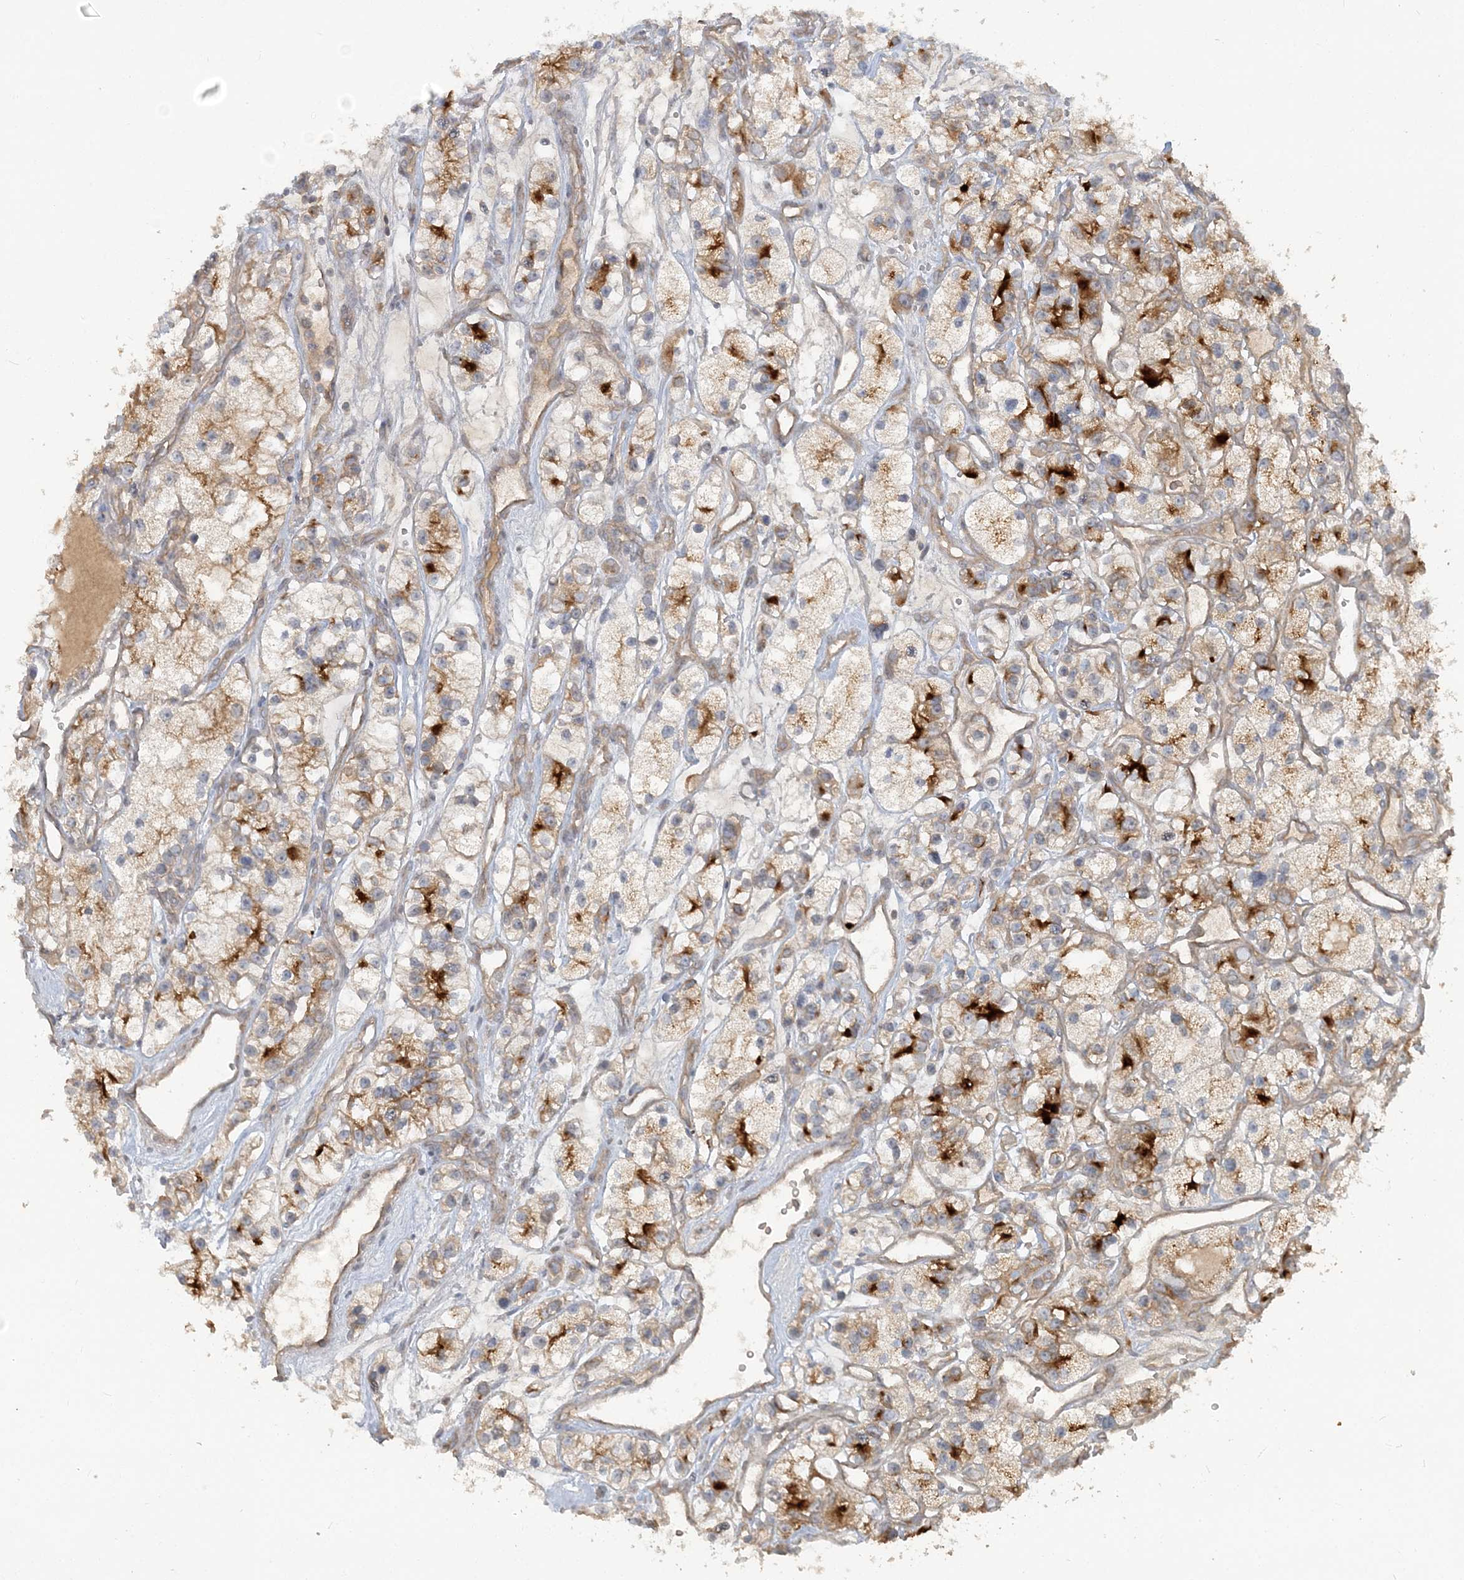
{"staining": {"intensity": "strong", "quantity": "25%-75%", "location": "cytoplasmic/membranous"}, "tissue": "renal cancer", "cell_type": "Tumor cells", "image_type": "cancer", "snomed": [{"axis": "morphology", "description": "Adenocarcinoma, NOS"}, {"axis": "topography", "description": "Kidney"}], "caption": "Renal adenocarcinoma stained with a brown dye exhibits strong cytoplasmic/membranous positive positivity in approximately 25%-75% of tumor cells.", "gene": "STIM2", "patient": {"sex": "female", "age": 57}}